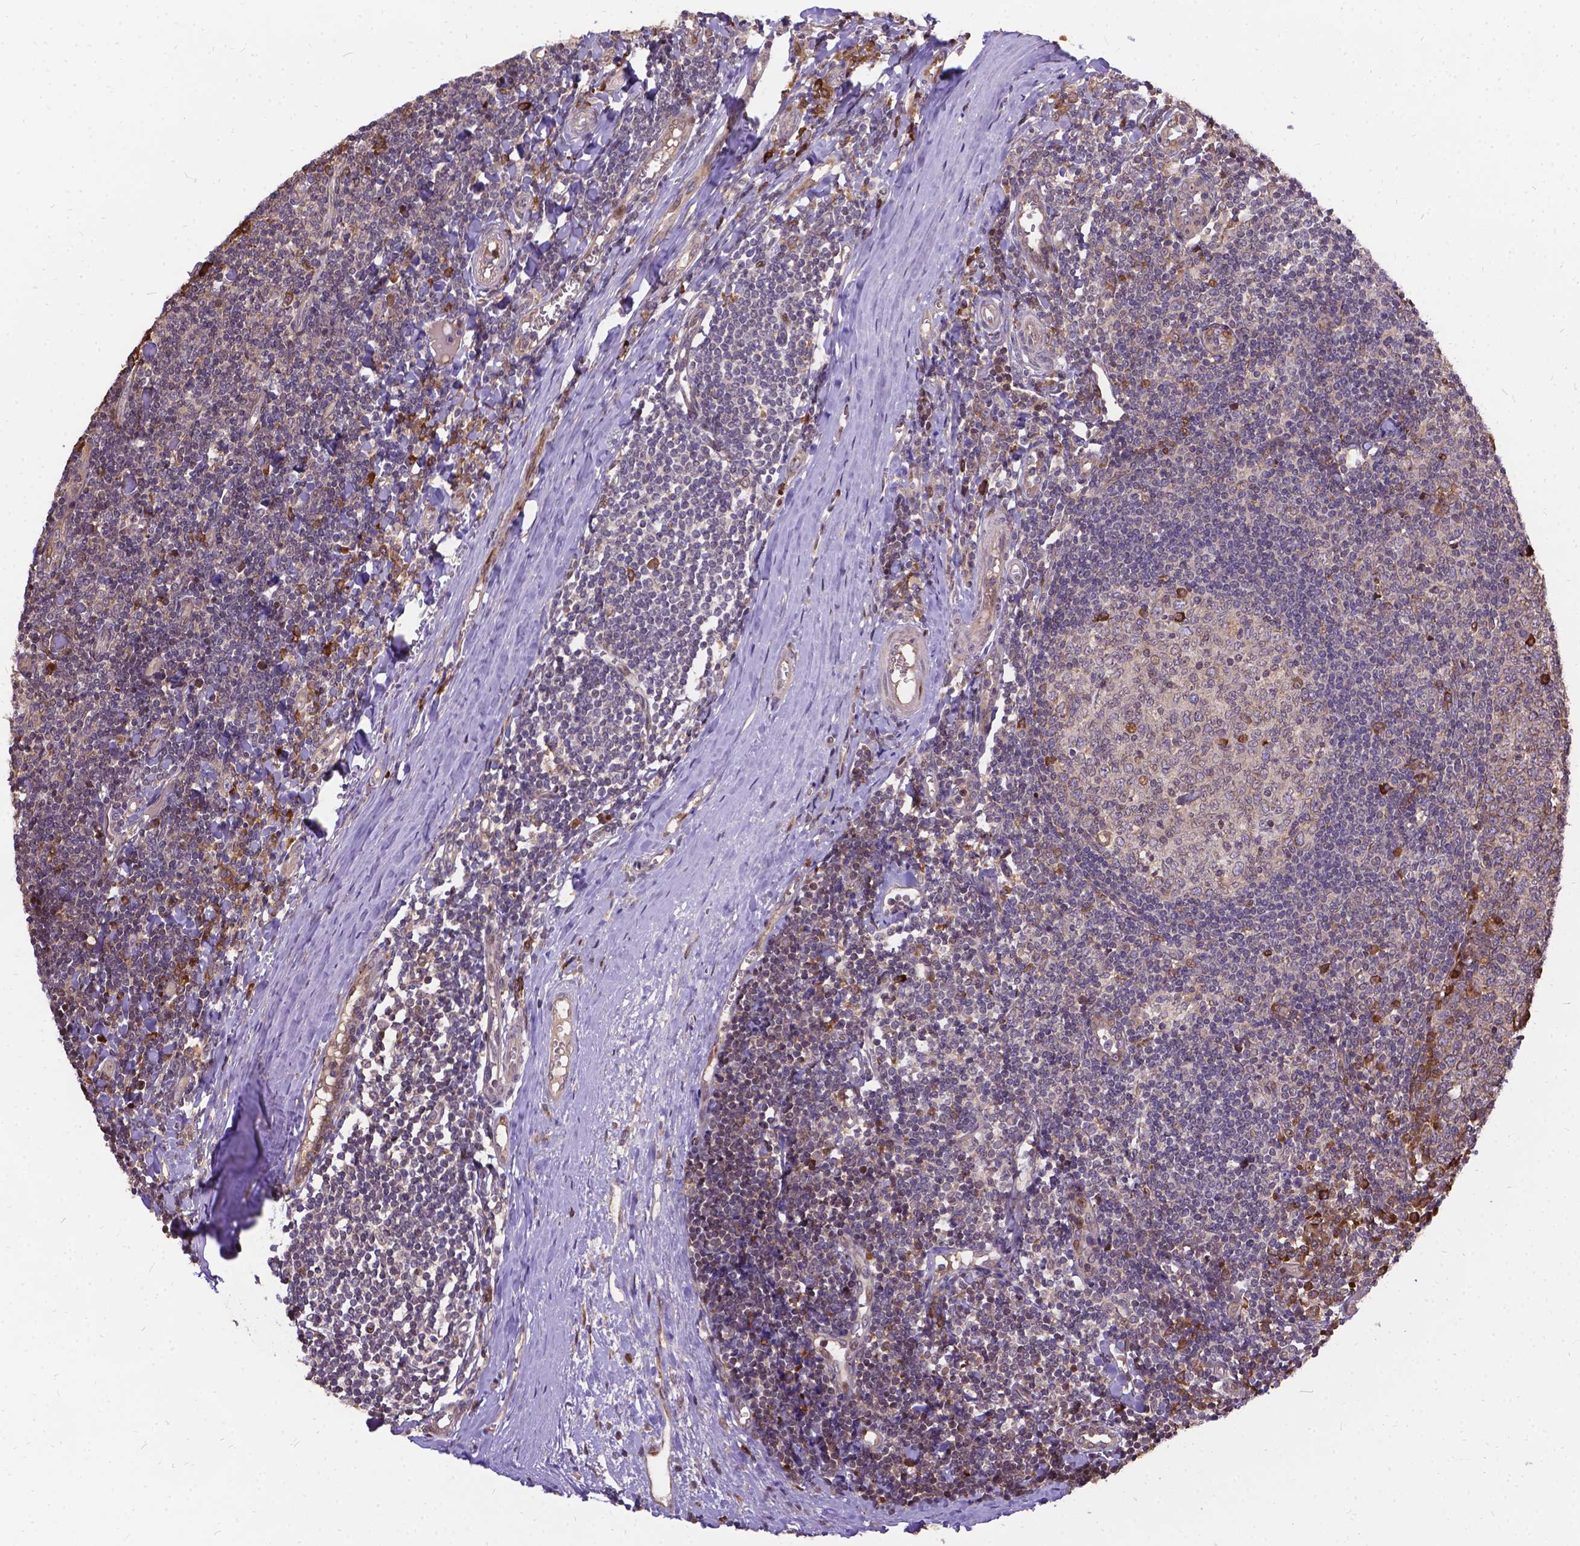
{"staining": {"intensity": "strong", "quantity": "<25%", "location": "cytoplasmic/membranous"}, "tissue": "tonsil", "cell_type": "Germinal center cells", "image_type": "normal", "snomed": [{"axis": "morphology", "description": "Normal tissue, NOS"}, {"axis": "topography", "description": "Tonsil"}], "caption": "Immunohistochemical staining of unremarkable human tonsil exhibits medium levels of strong cytoplasmic/membranous expression in approximately <25% of germinal center cells.", "gene": "DENND6A", "patient": {"sex": "female", "age": 12}}